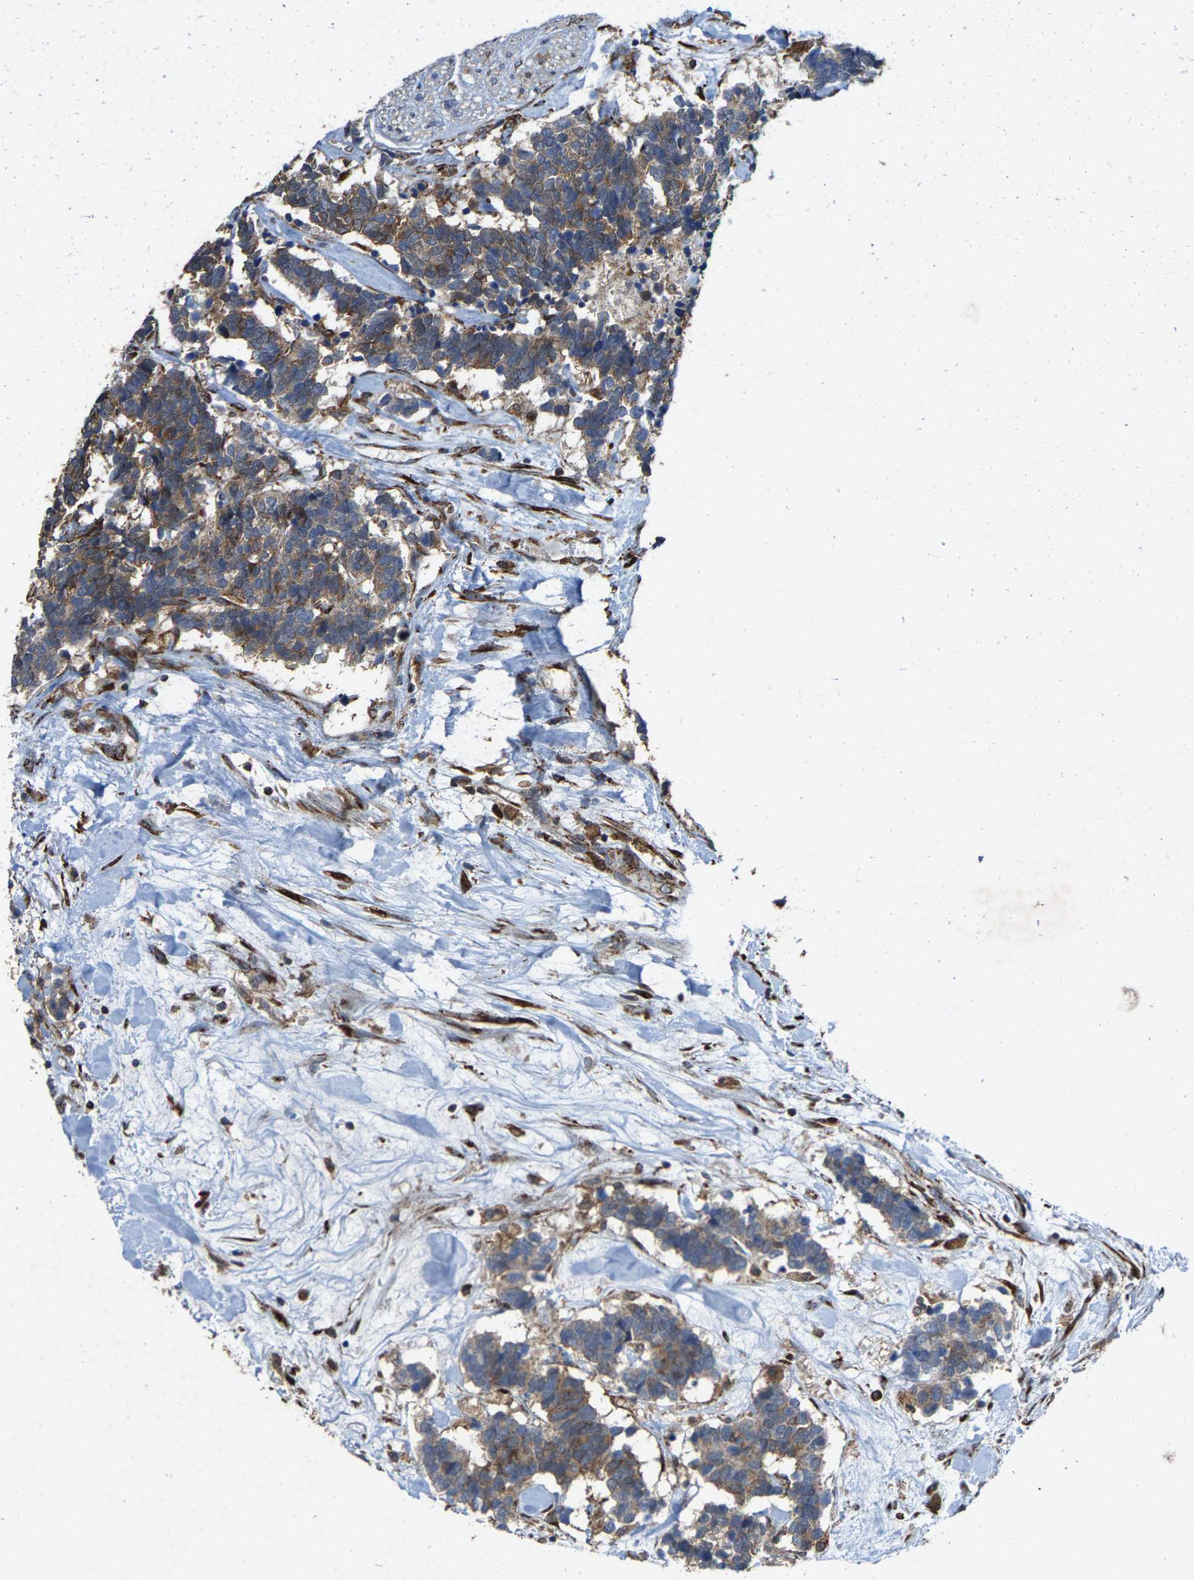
{"staining": {"intensity": "moderate", "quantity": "25%-75%", "location": "cytoplasmic/membranous"}, "tissue": "carcinoid", "cell_type": "Tumor cells", "image_type": "cancer", "snomed": [{"axis": "morphology", "description": "Carcinoma, NOS"}, {"axis": "morphology", "description": "Carcinoid, malignant, NOS"}, {"axis": "topography", "description": "Urinary bladder"}], "caption": "Human carcinoma stained for a protein (brown) displays moderate cytoplasmic/membranous positive positivity in approximately 25%-75% of tumor cells.", "gene": "FGD3", "patient": {"sex": "male", "age": 57}}